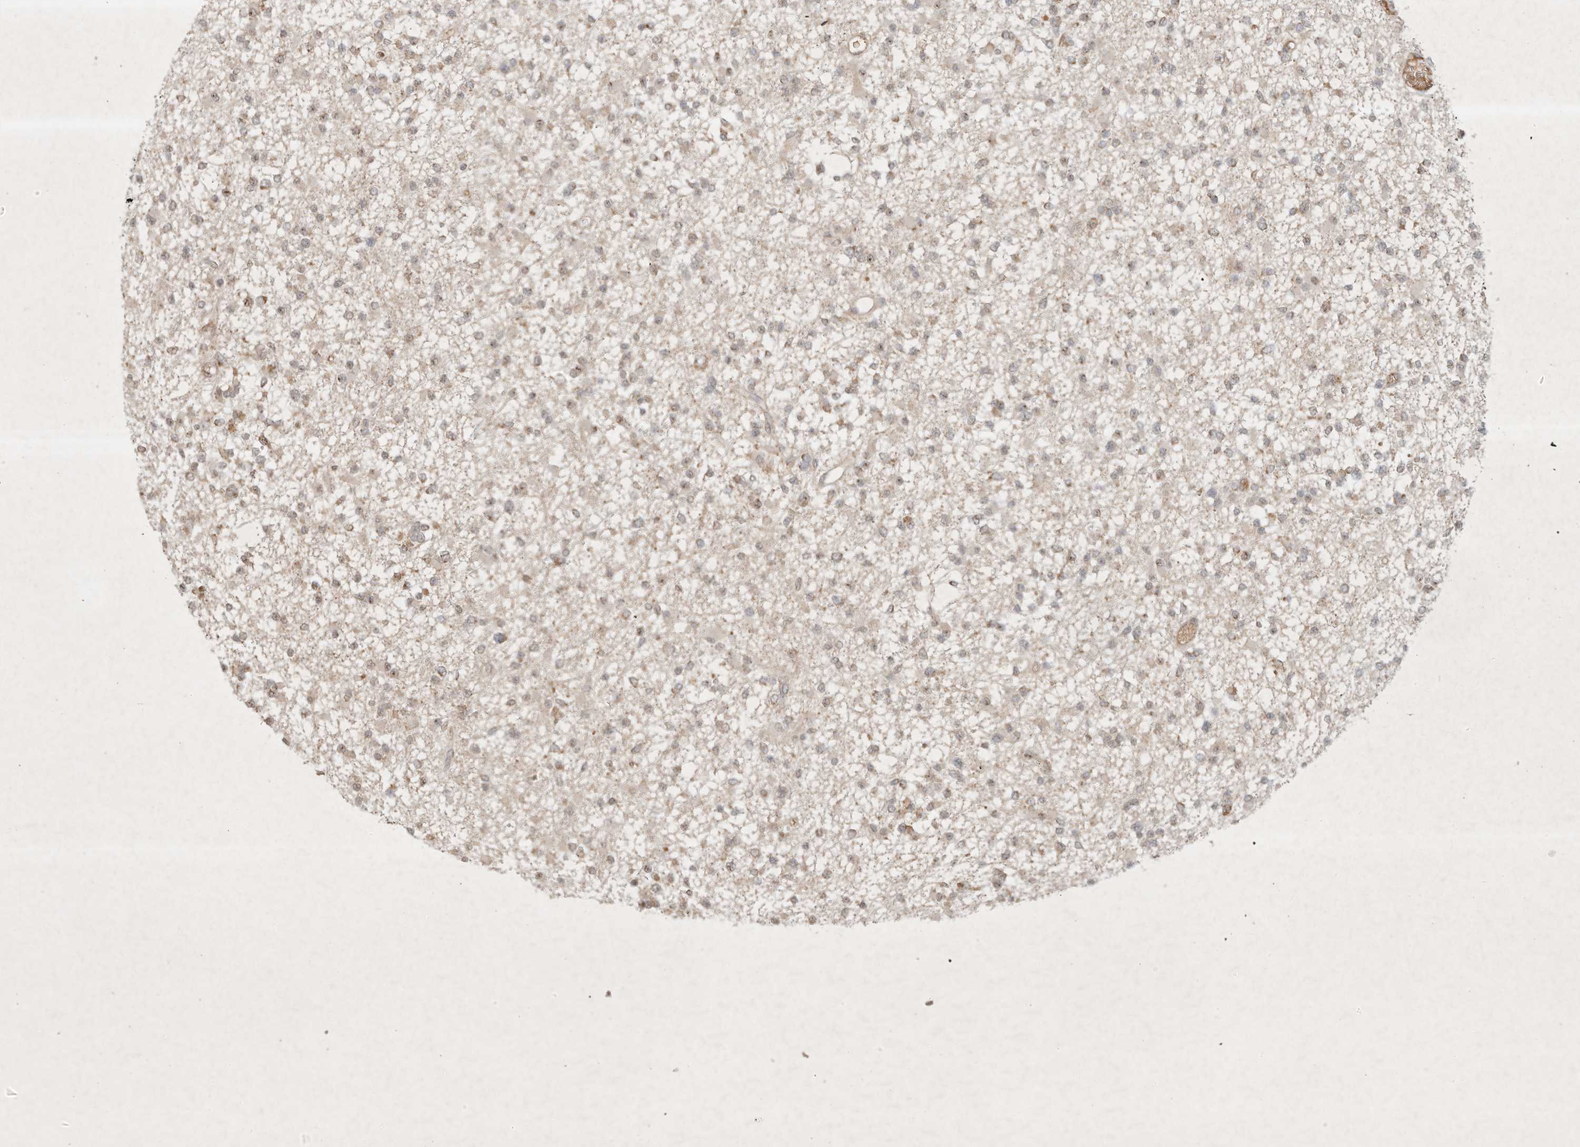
{"staining": {"intensity": "weak", "quantity": "25%-75%", "location": "cytoplasmic/membranous"}, "tissue": "glioma", "cell_type": "Tumor cells", "image_type": "cancer", "snomed": [{"axis": "morphology", "description": "Glioma, malignant, Low grade"}, {"axis": "topography", "description": "Brain"}], "caption": "Glioma stained with a brown dye displays weak cytoplasmic/membranous positive expression in about 25%-75% of tumor cells.", "gene": "BTRC", "patient": {"sex": "female", "age": 22}}